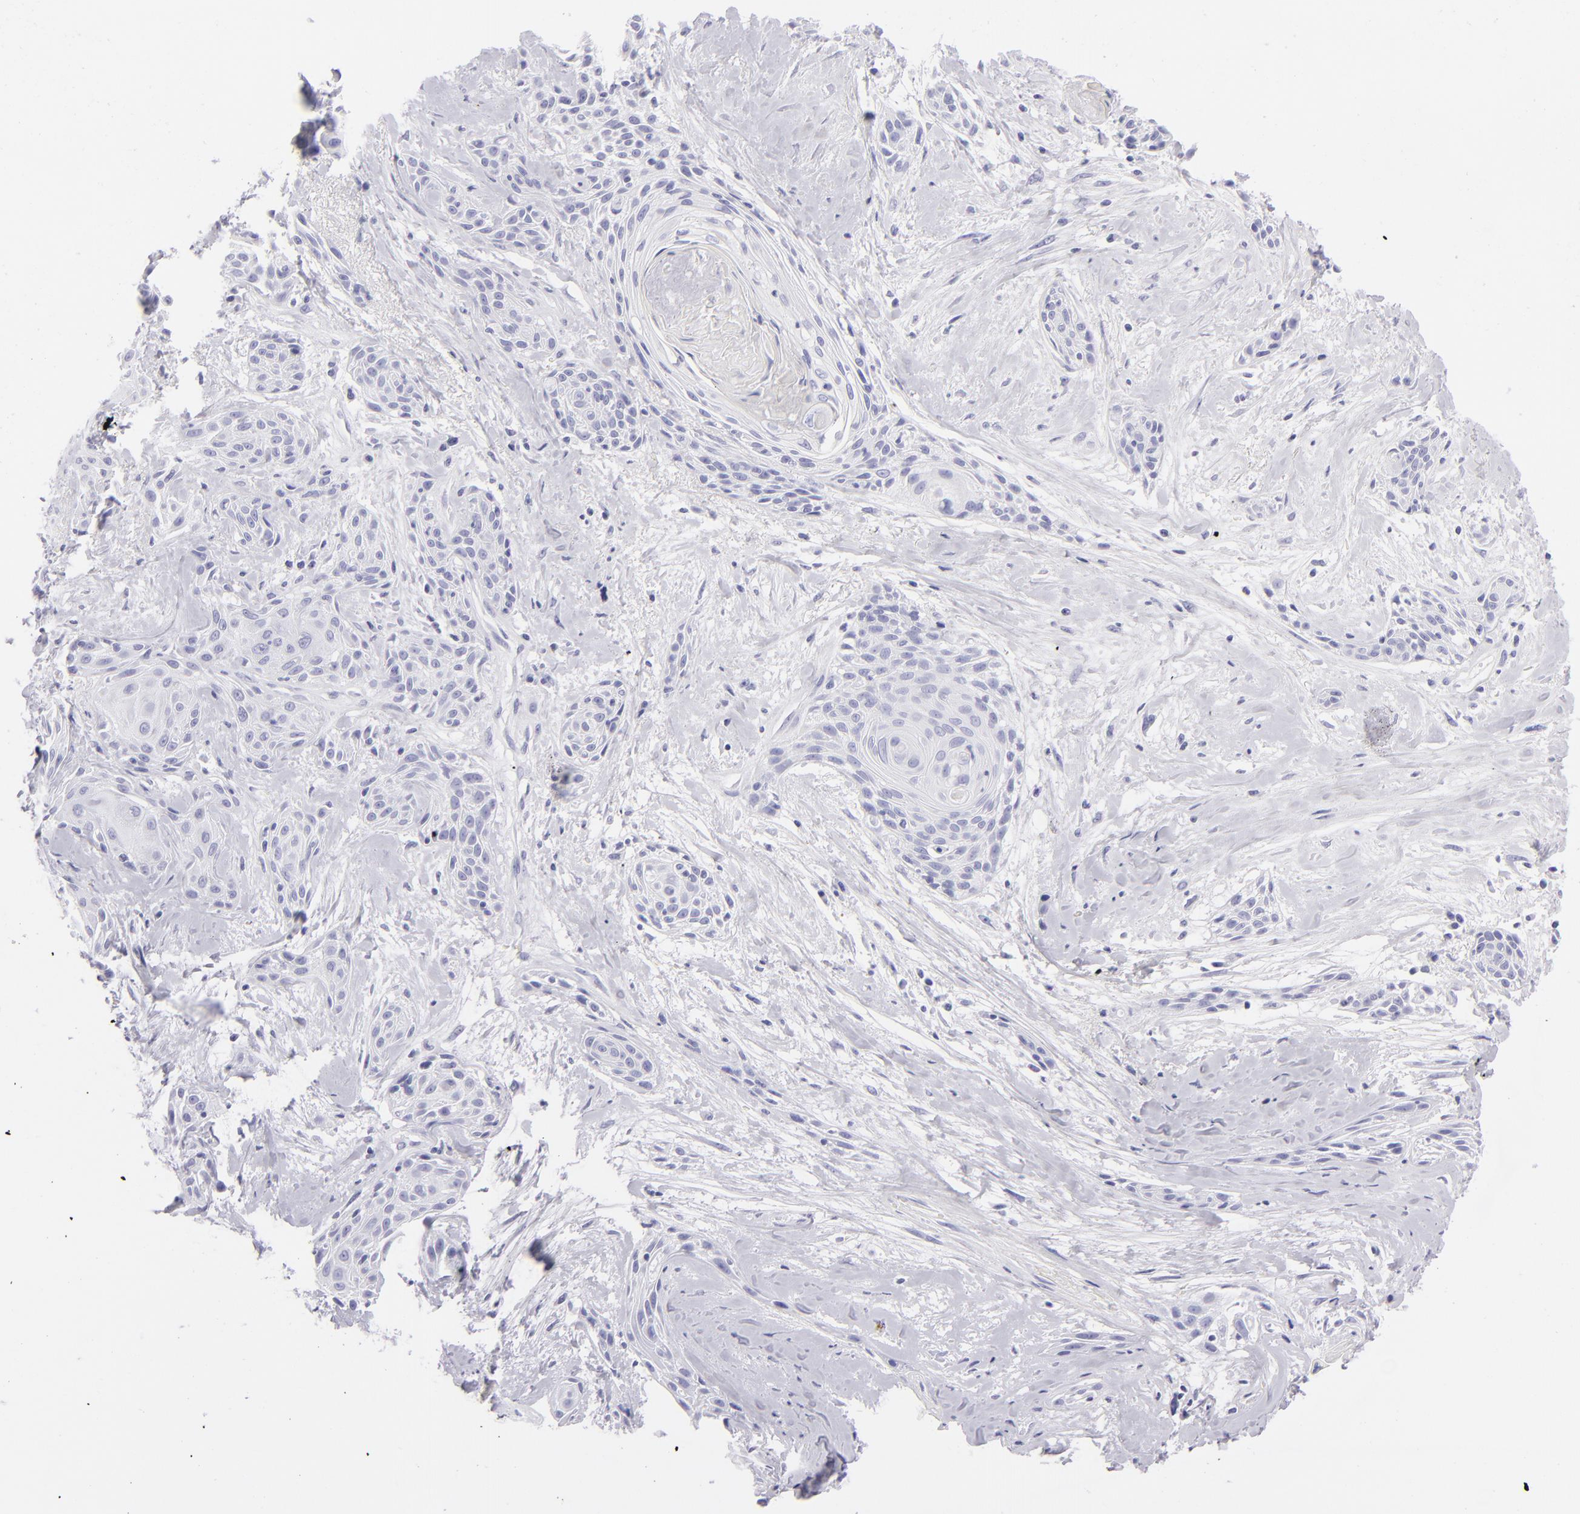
{"staining": {"intensity": "negative", "quantity": "none", "location": "none"}, "tissue": "skin cancer", "cell_type": "Tumor cells", "image_type": "cancer", "snomed": [{"axis": "morphology", "description": "Squamous cell carcinoma, NOS"}, {"axis": "topography", "description": "Skin"}, {"axis": "topography", "description": "Anal"}], "caption": "Immunohistochemistry (IHC) histopathology image of human skin cancer stained for a protein (brown), which demonstrates no expression in tumor cells. The staining was performed using DAB (3,3'-diaminobenzidine) to visualize the protein expression in brown, while the nuclei were stained in blue with hematoxylin (Magnification: 20x).", "gene": "PRPH", "patient": {"sex": "male", "age": 64}}